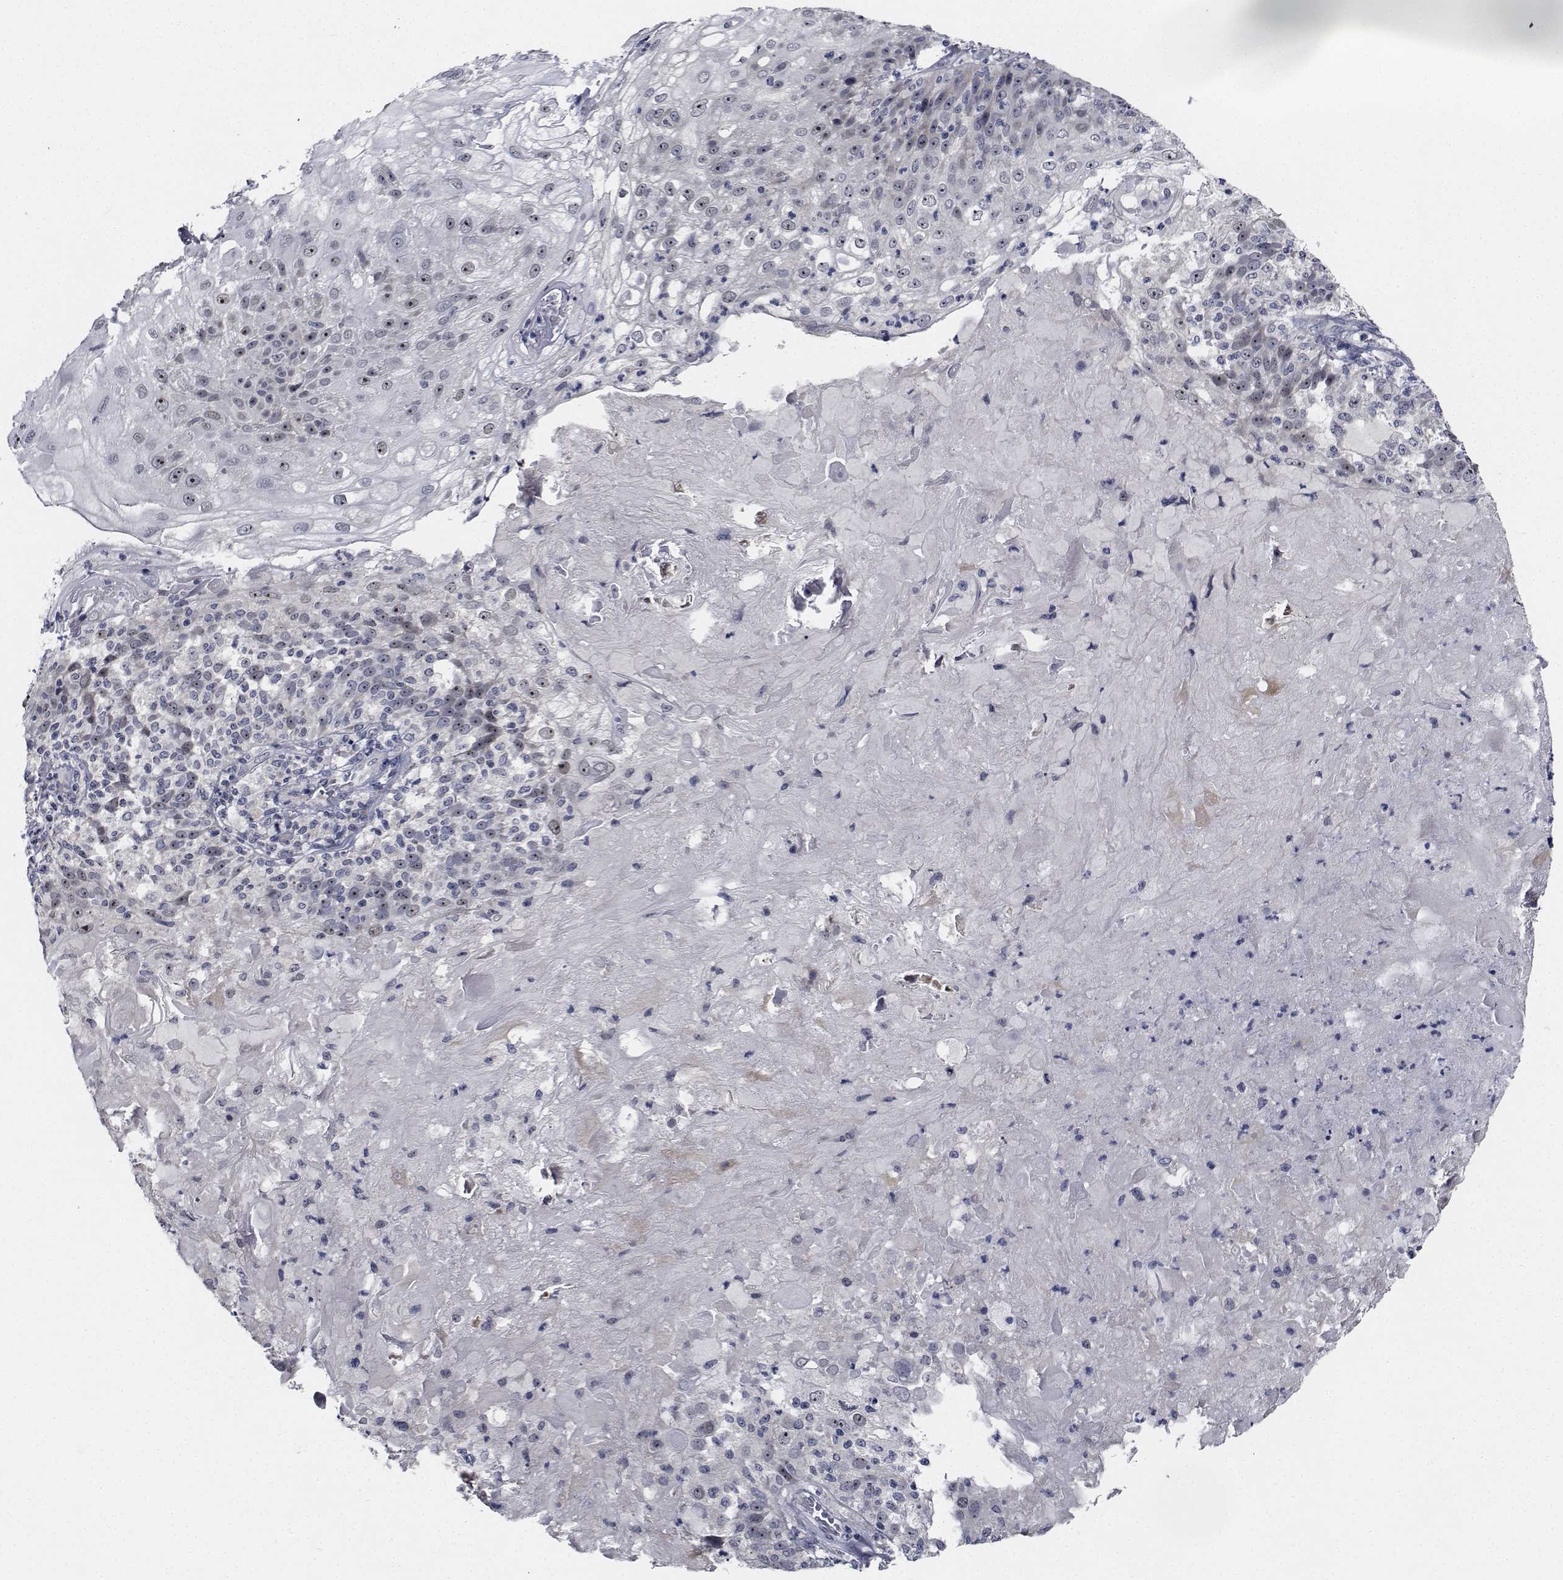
{"staining": {"intensity": "moderate", "quantity": "25%-75%", "location": "nuclear"}, "tissue": "skin cancer", "cell_type": "Tumor cells", "image_type": "cancer", "snomed": [{"axis": "morphology", "description": "Normal tissue, NOS"}, {"axis": "morphology", "description": "Squamous cell carcinoma, NOS"}, {"axis": "topography", "description": "Skin"}], "caption": "Skin cancer stained with IHC demonstrates moderate nuclear expression in approximately 25%-75% of tumor cells.", "gene": "NVL", "patient": {"sex": "female", "age": 83}}